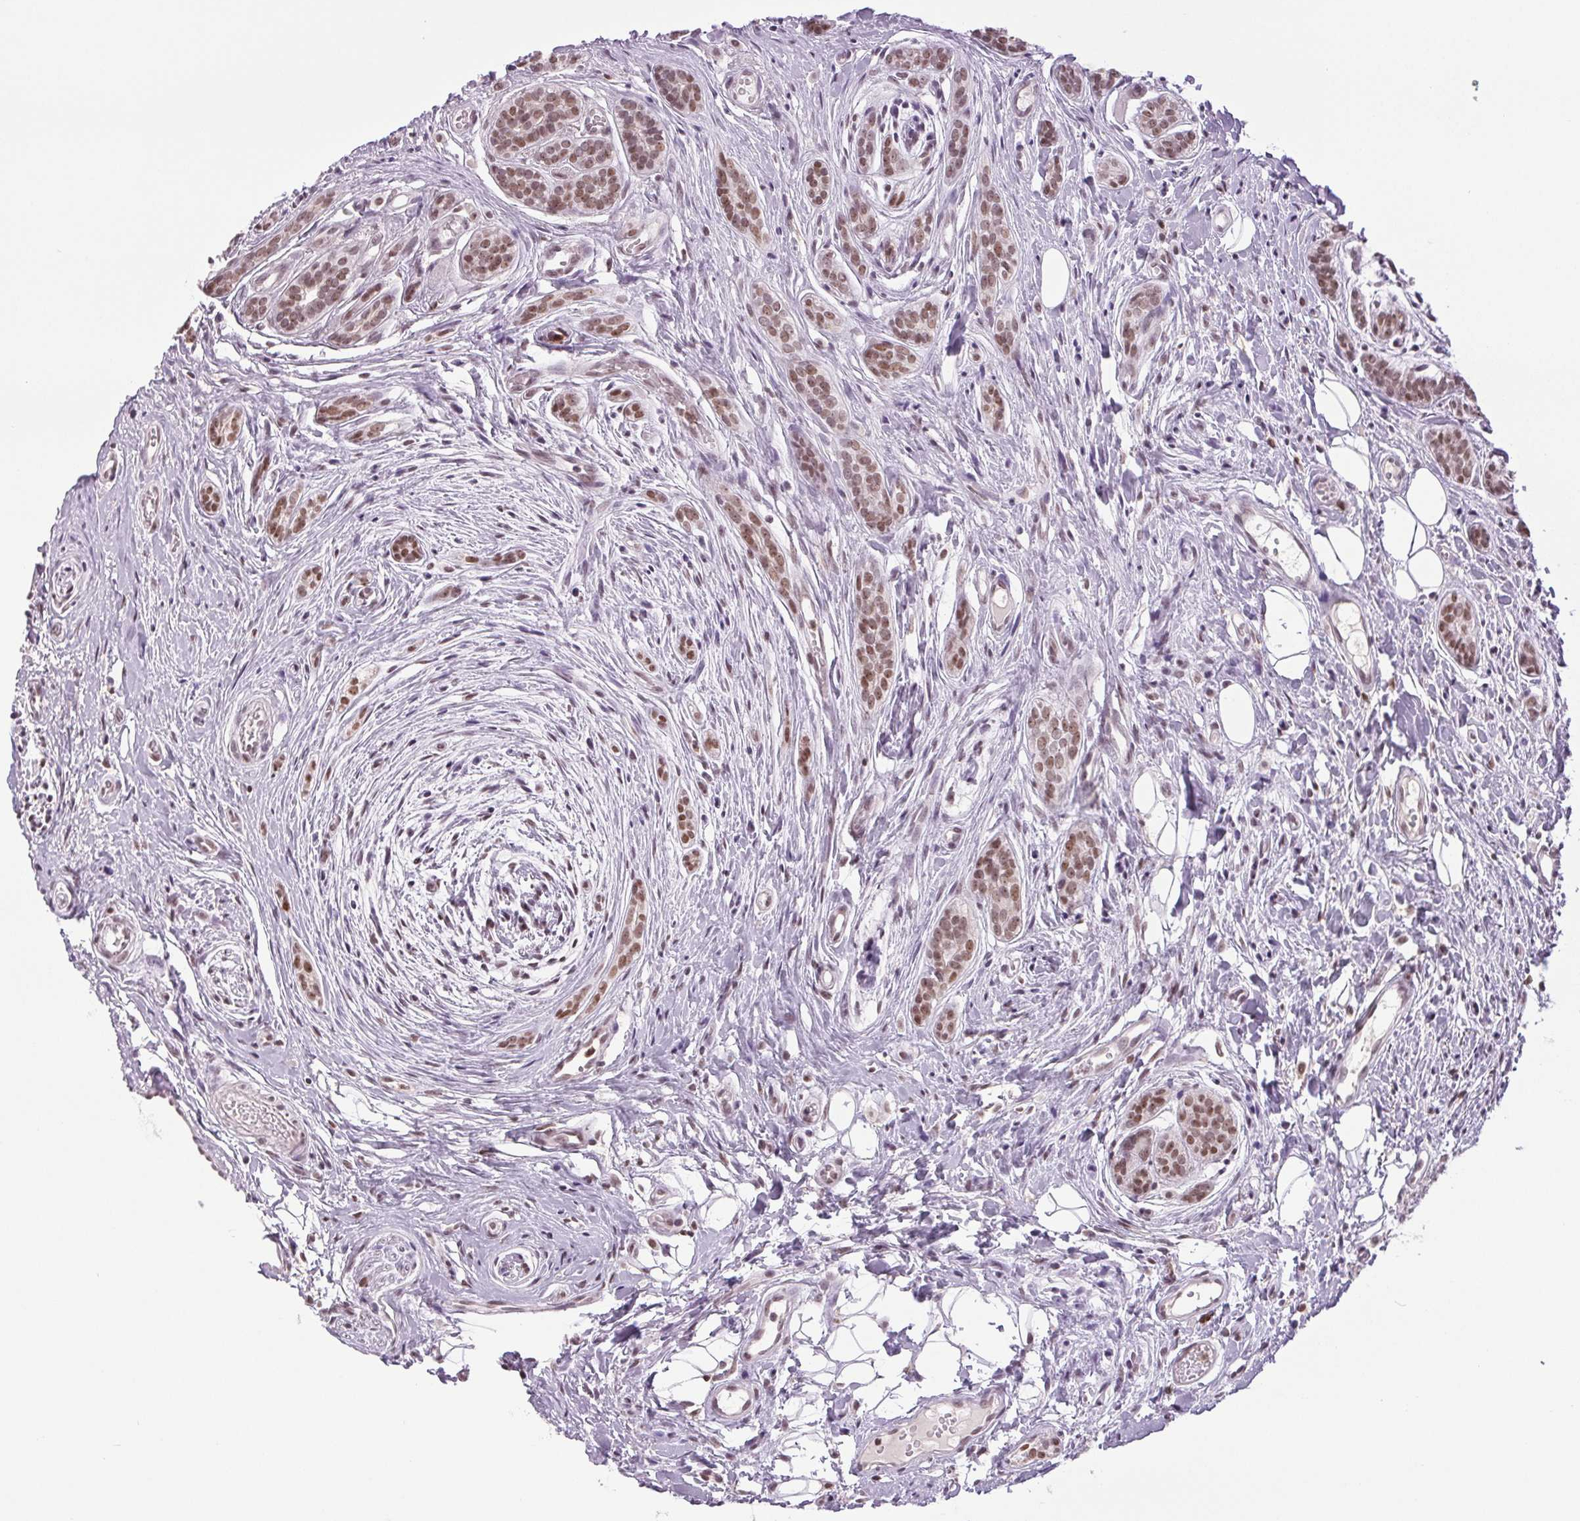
{"staining": {"intensity": "moderate", "quantity": ">75%", "location": "nuclear"}, "tissue": "head and neck cancer", "cell_type": "Tumor cells", "image_type": "cancer", "snomed": [{"axis": "morphology", "description": "Adenocarcinoma, NOS"}, {"axis": "topography", "description": "Head-Neck"}], "caption": "Protein staining of head and neck cancer (adenocarcinoma) tissue displays moderate nuclear positivity in approximately >75% of tumor cells.", "gene": "SMIM6", "patient": {"sex": "female", "age": 57}}